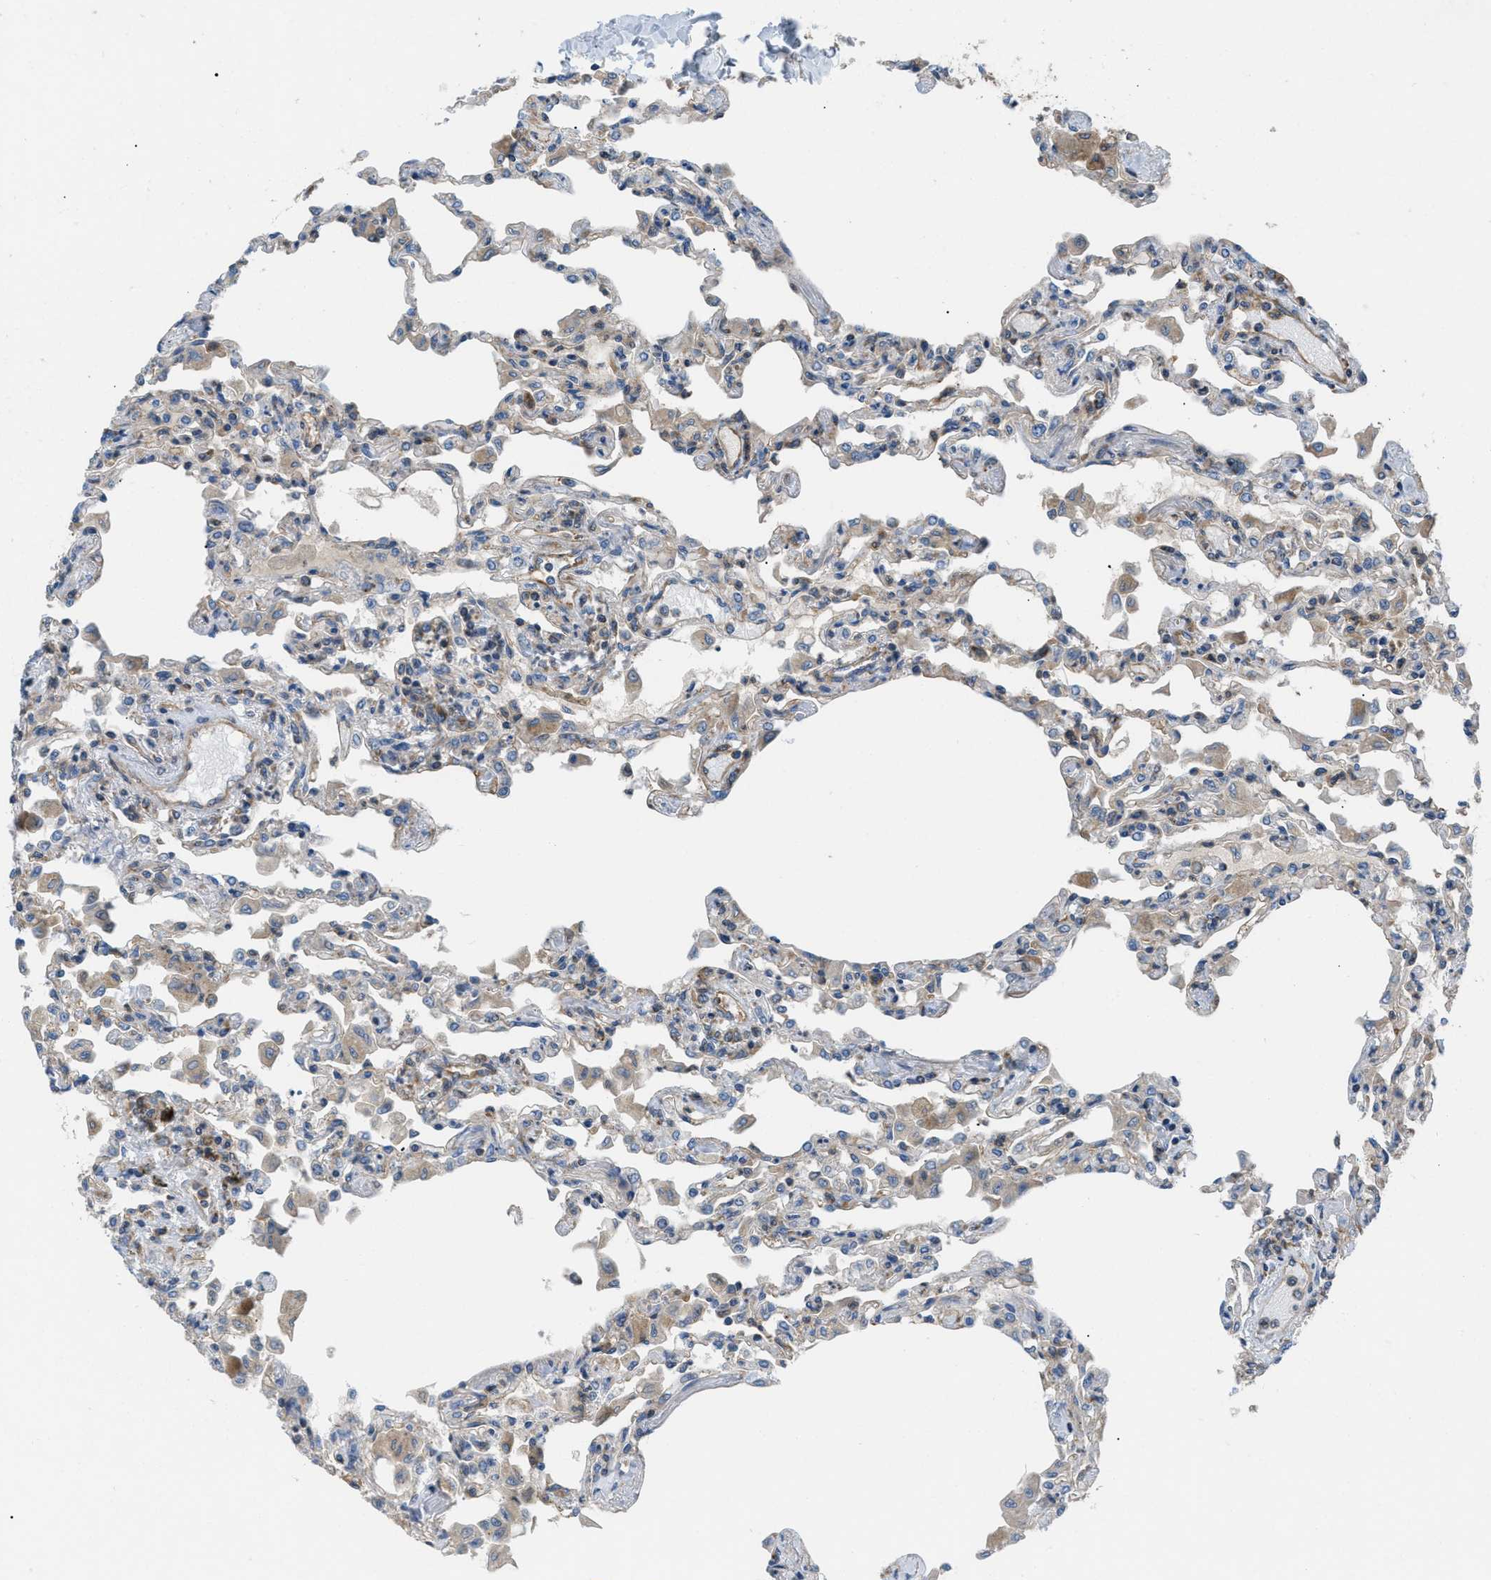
{"staining": {"intensity": "moderate", "quantity": "25%-75%", "location": "cytoplasmic/membranous"}, "tissue": "lung", "cell_type": "Alveolar cells", "image_type": "normal", "snomed": [{"axis": "morphology", "description": "Normal tissue, NOS"}, {"axis": "topography", "description": "Bronchus"}, {"axis": "topography", "description": "Lung"}], "caption": "Lung stained with DAB immunohistochemistry (IHC) reveals medium levels of moderate cytoplasmic/membranous staining in about 25%-75% of alveolar cells.", "gene": "ATP2A3", "patient": {"sex": "female", "age": 49}}